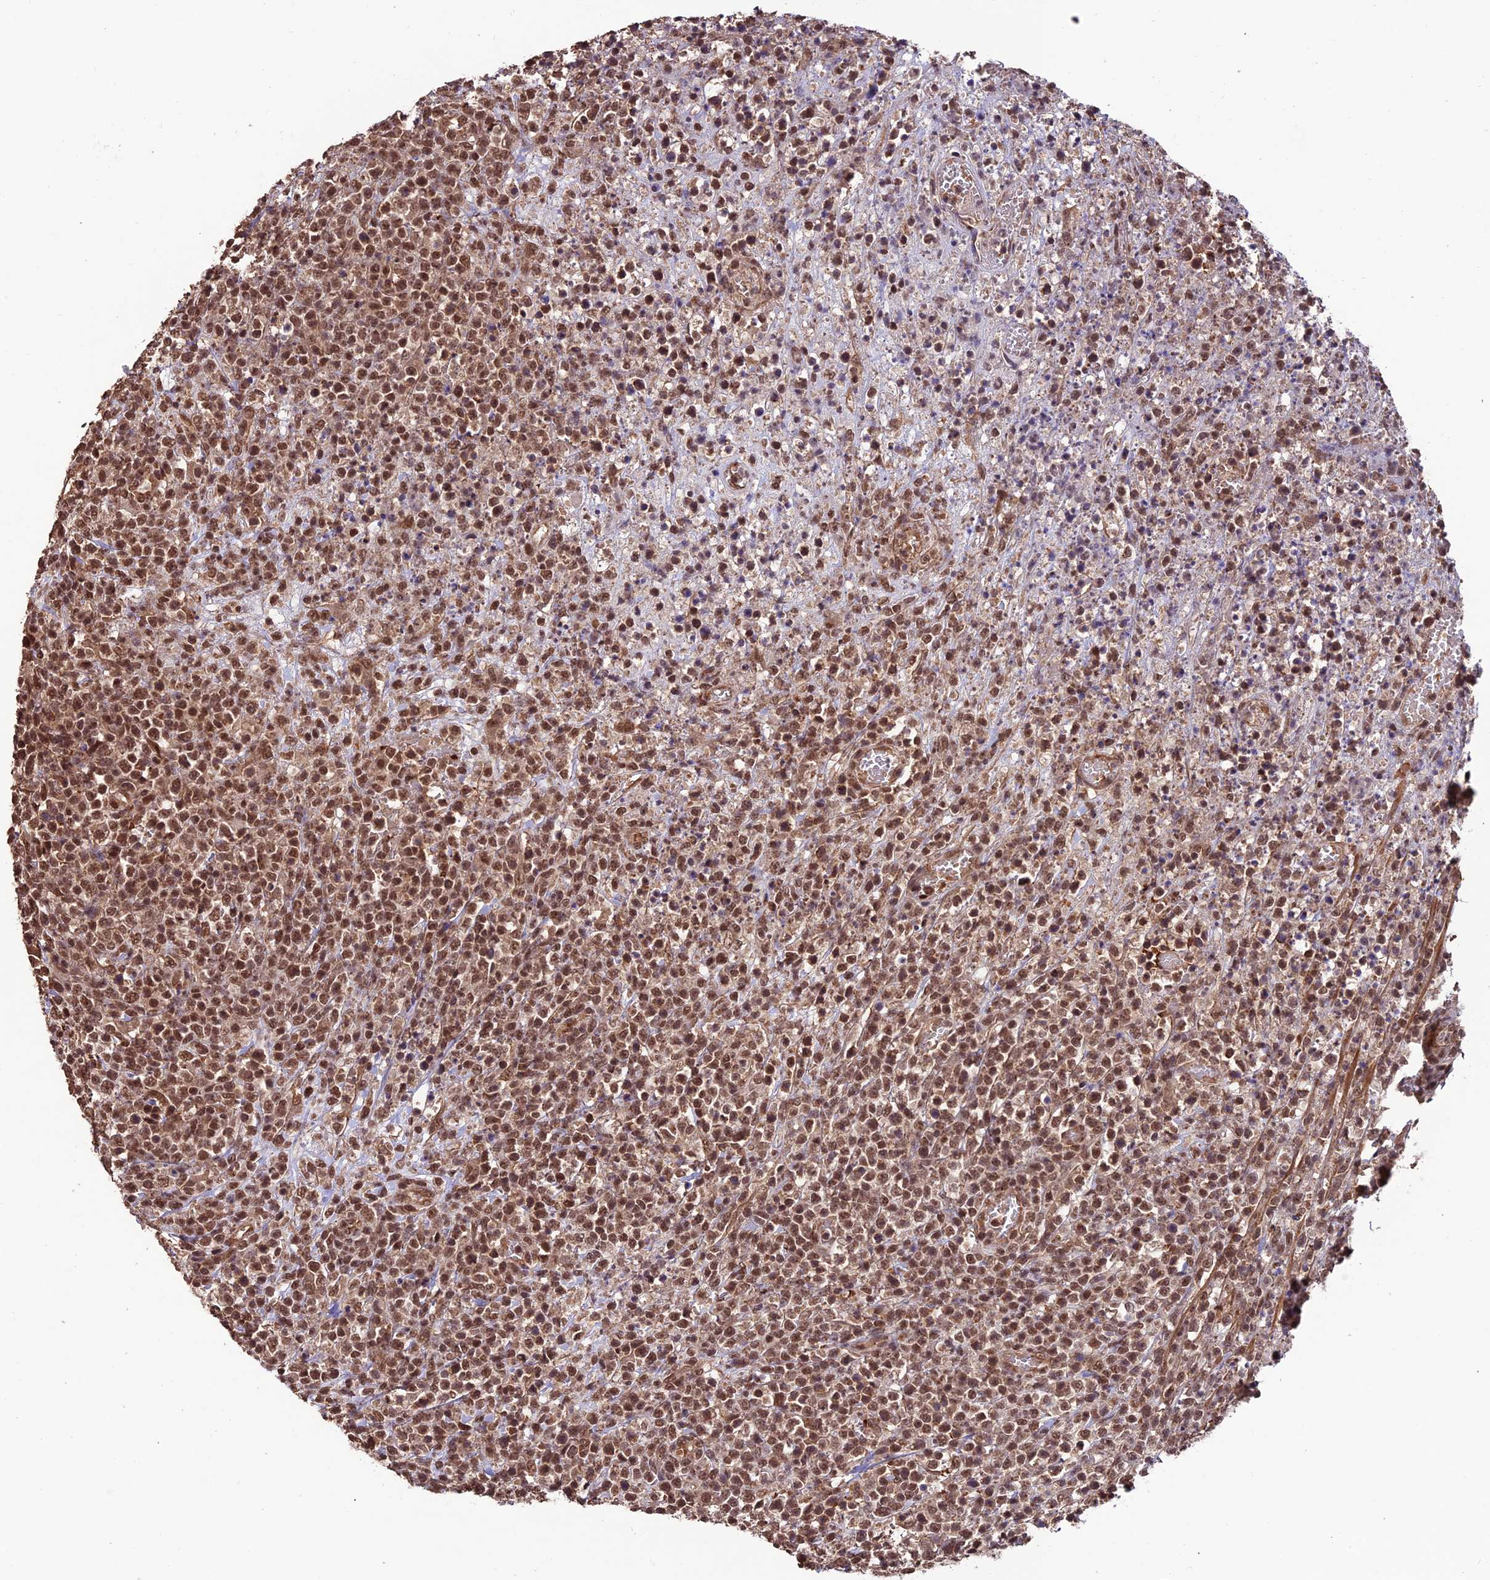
{"staining": {"intensity": "moderate", "quantity": ">75%", "location": "nuclear"}, "tissue": "lymphoma", "cell_type": "Tumor cells", "image_type": "cancer", "snomed": [{"axis": "morphology", "description": "Malignant lymphoma, non-Hodgkin's type, High grade"}, {"axis": "topography", "description": "Colon"}], "caption": "Immunohistochemical staining of lymphoma demonstrates moderate nuclear protein expression in approximately >75% of tumor cells.", "gene": "CABIN1", "patient": {"sex": "female", "age": 53}}